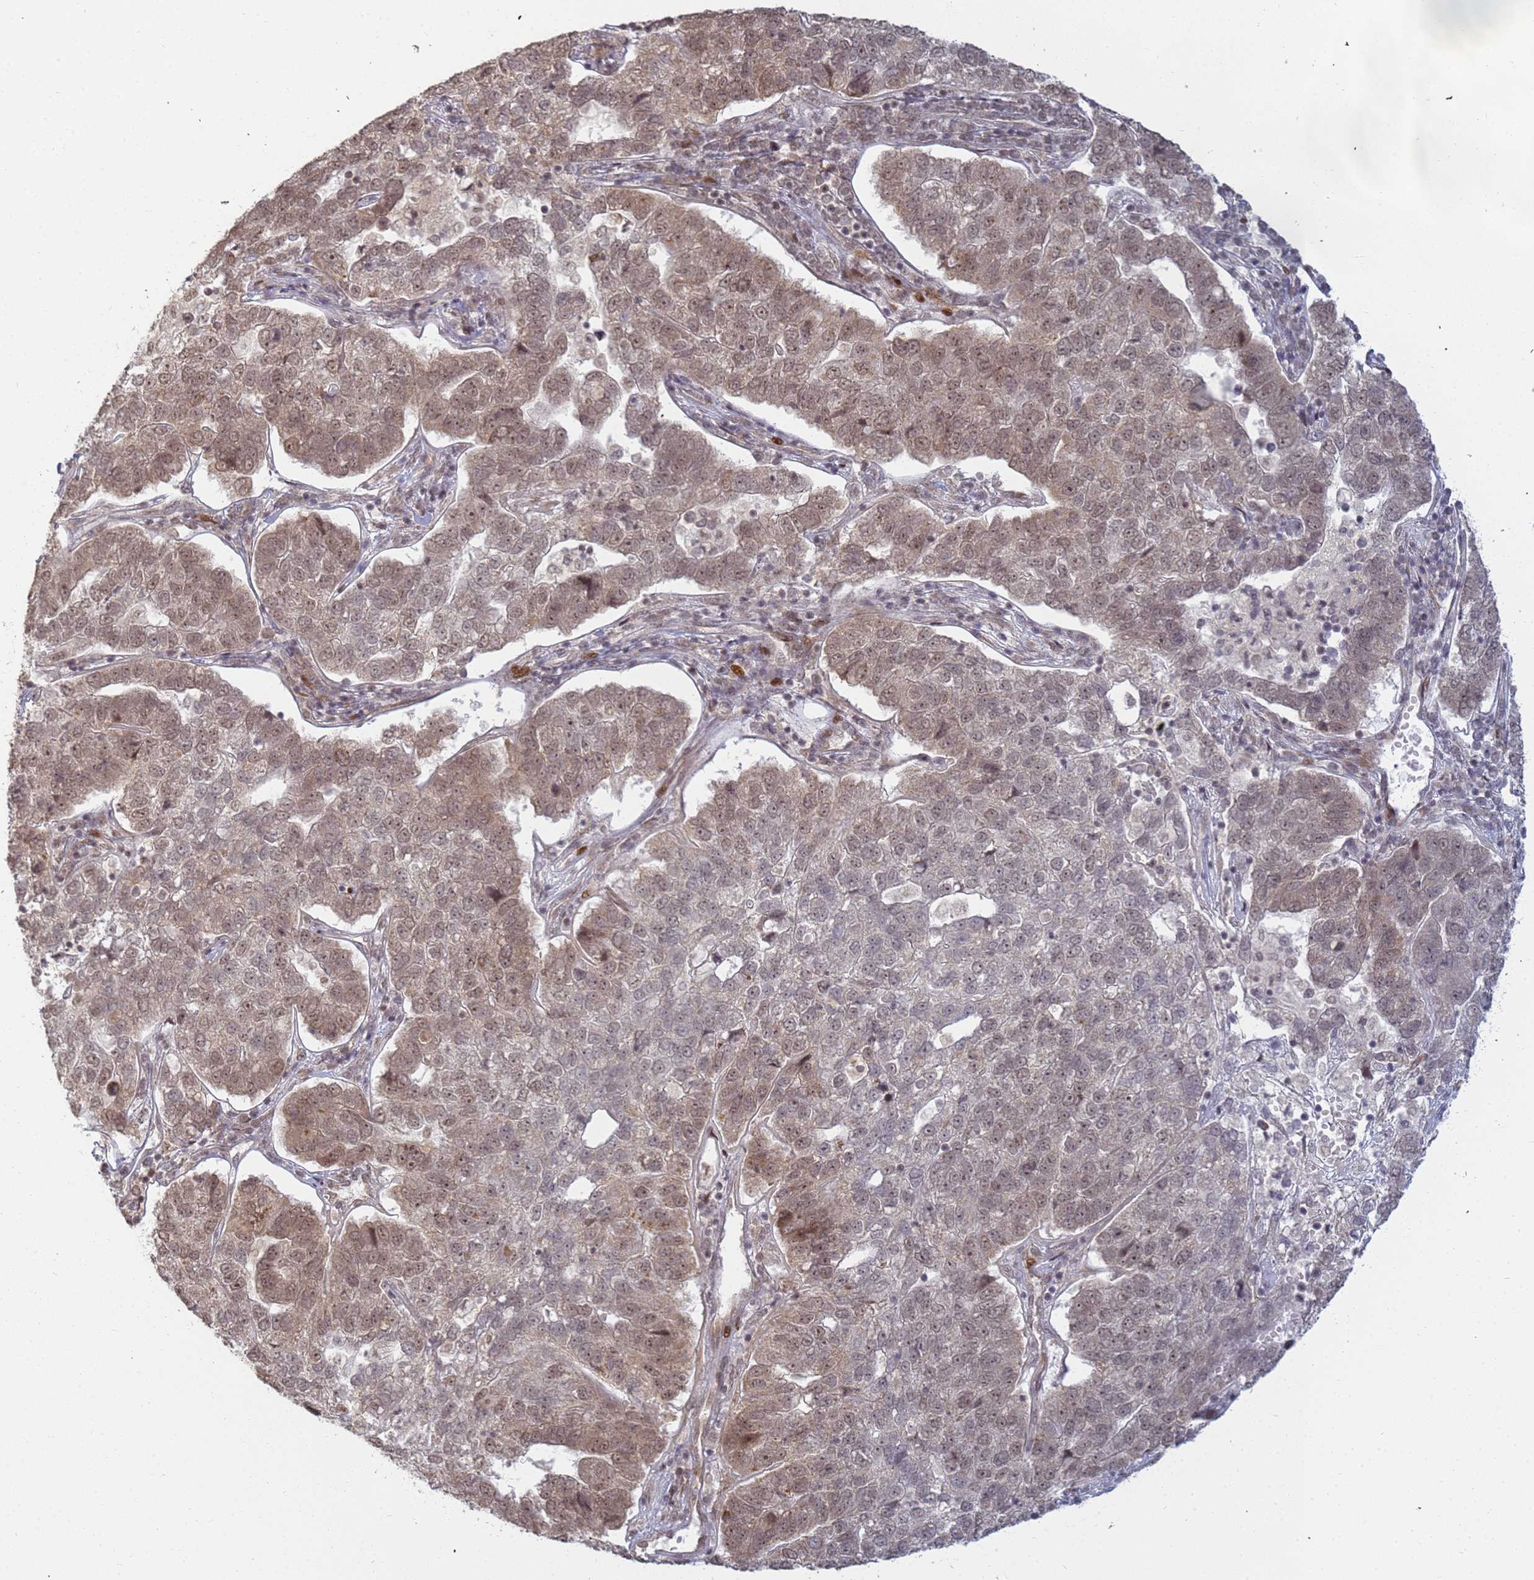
{"staining": {"intensity": "moderate", "quantity": ">75%", "location": "nuclear"}, "tissue": "pancreatic cancer", "cell_type": "Tumor cells", "image_type": "cancer", "snomed": [{"axis": "morphology", "description": "Adenocarcinoma, NOS"}, {"axis": "topography", "description": "Pancreas"}], "caption": "Adenocarcinoma (pancreatic) was stained to show a protein in brown. There is medium levels of moderate nuclear expression in approximately >75% of tumor cells.", "gene": "ABCA2", "patient": {"sex": "female", "age": 61}}